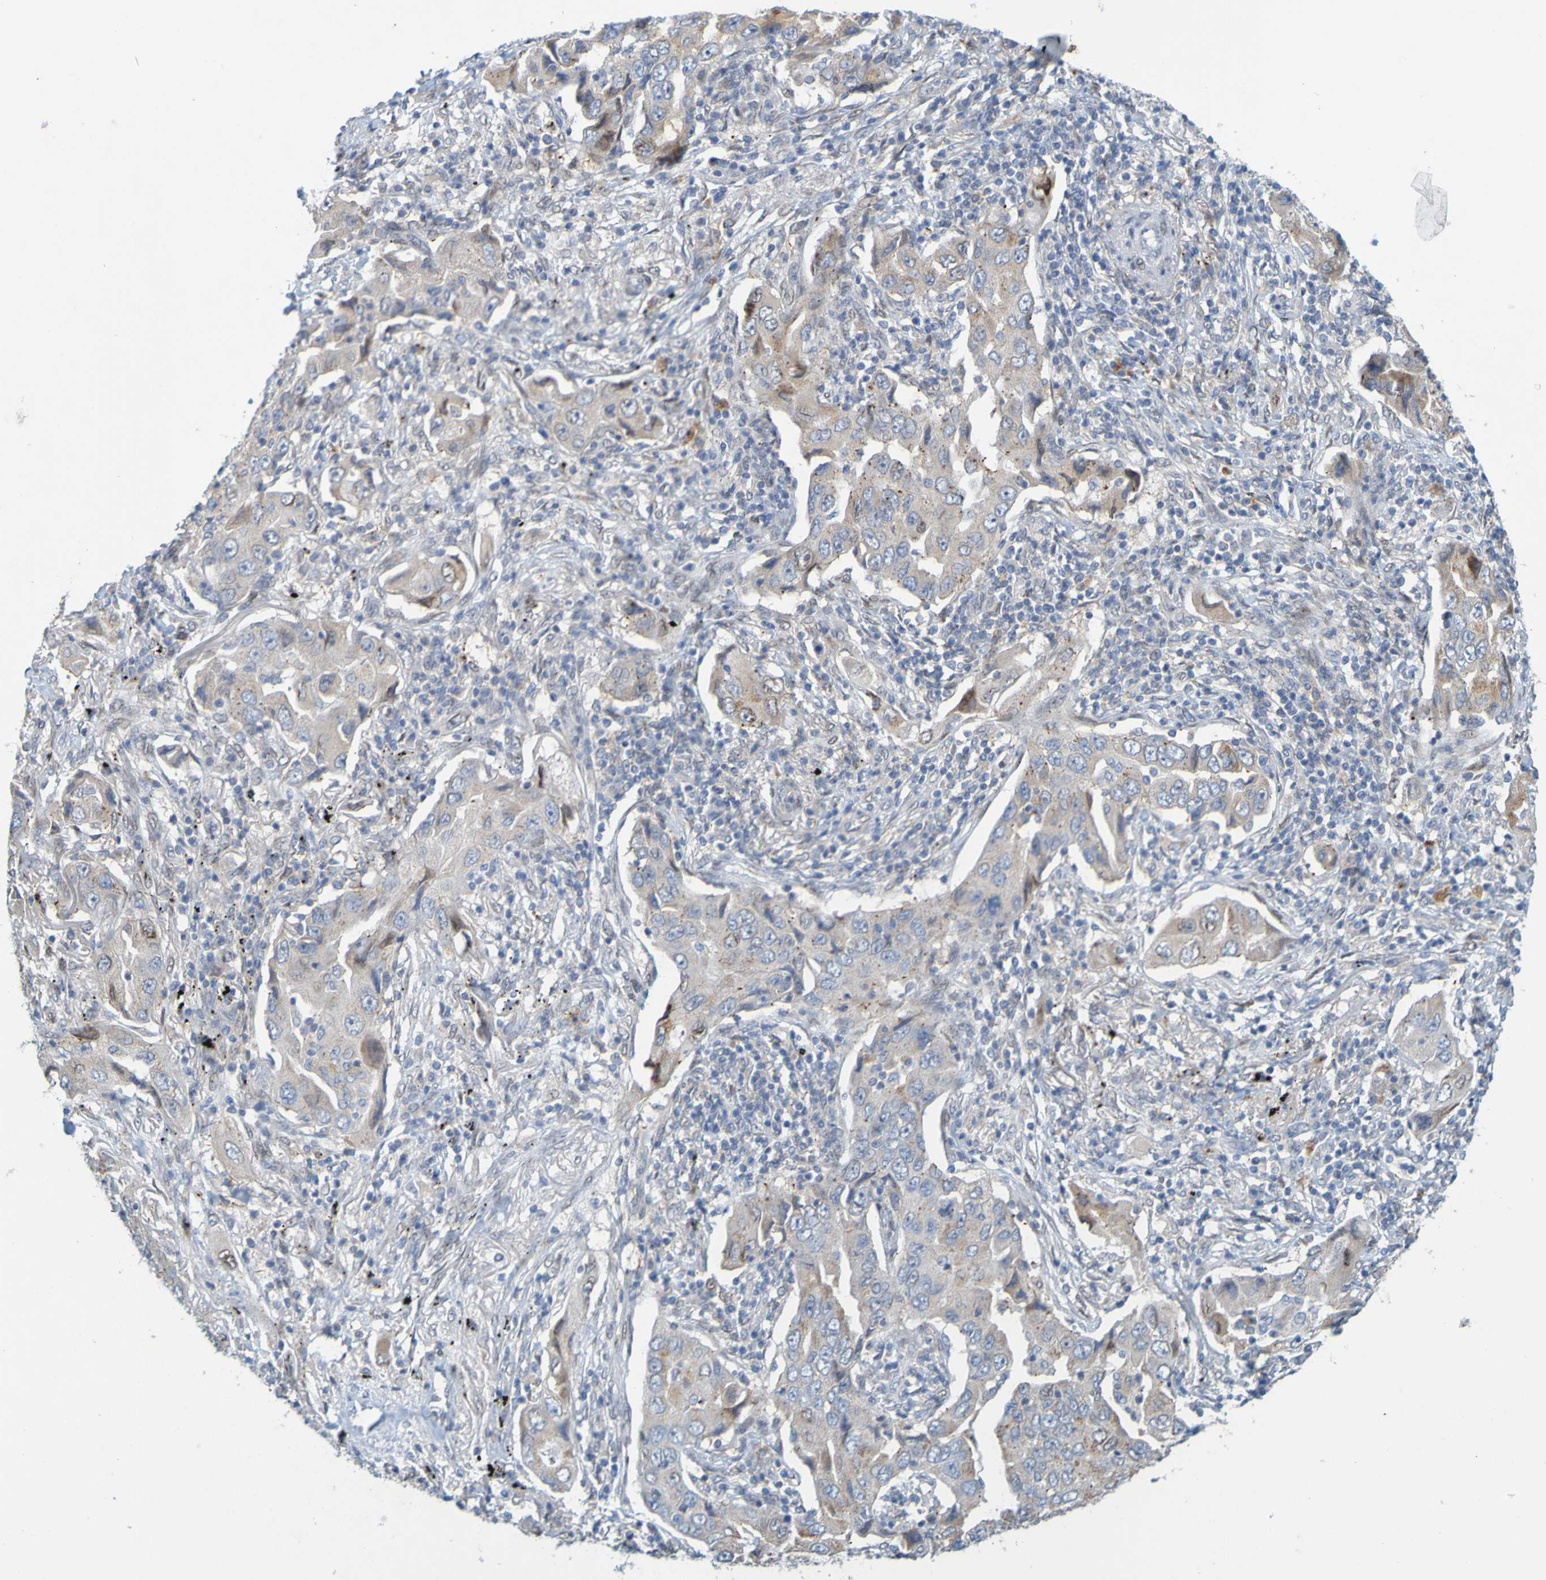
{"staining": {"intensity": "weak", "quantity": ">75%", "location": "cytoplasmic/membranous"}, "tissue": "lung cancer", "cell_type": "Tumor cells", "image_type": "cancer", "snomed": [{"axis": "morphology", "description": "Adenocarcinoma, NOS"}, {"axis": "topography", "description": "Lung"}], "caption": "DAB (3,3'-diaminobenzidine) immunohistochemical staining of lung cancer reveals weak cytoplasmic/membranous protein expression in approximately >75% of tumor cells. The staining is performed using DAB (3,3'-diaminobenzidine) brown chromogen to label protein expression. The nuclei are counter-stained blue using hematoxylin.", "gene": "MAG", "patient": {"sex": "female", "age": 65}}